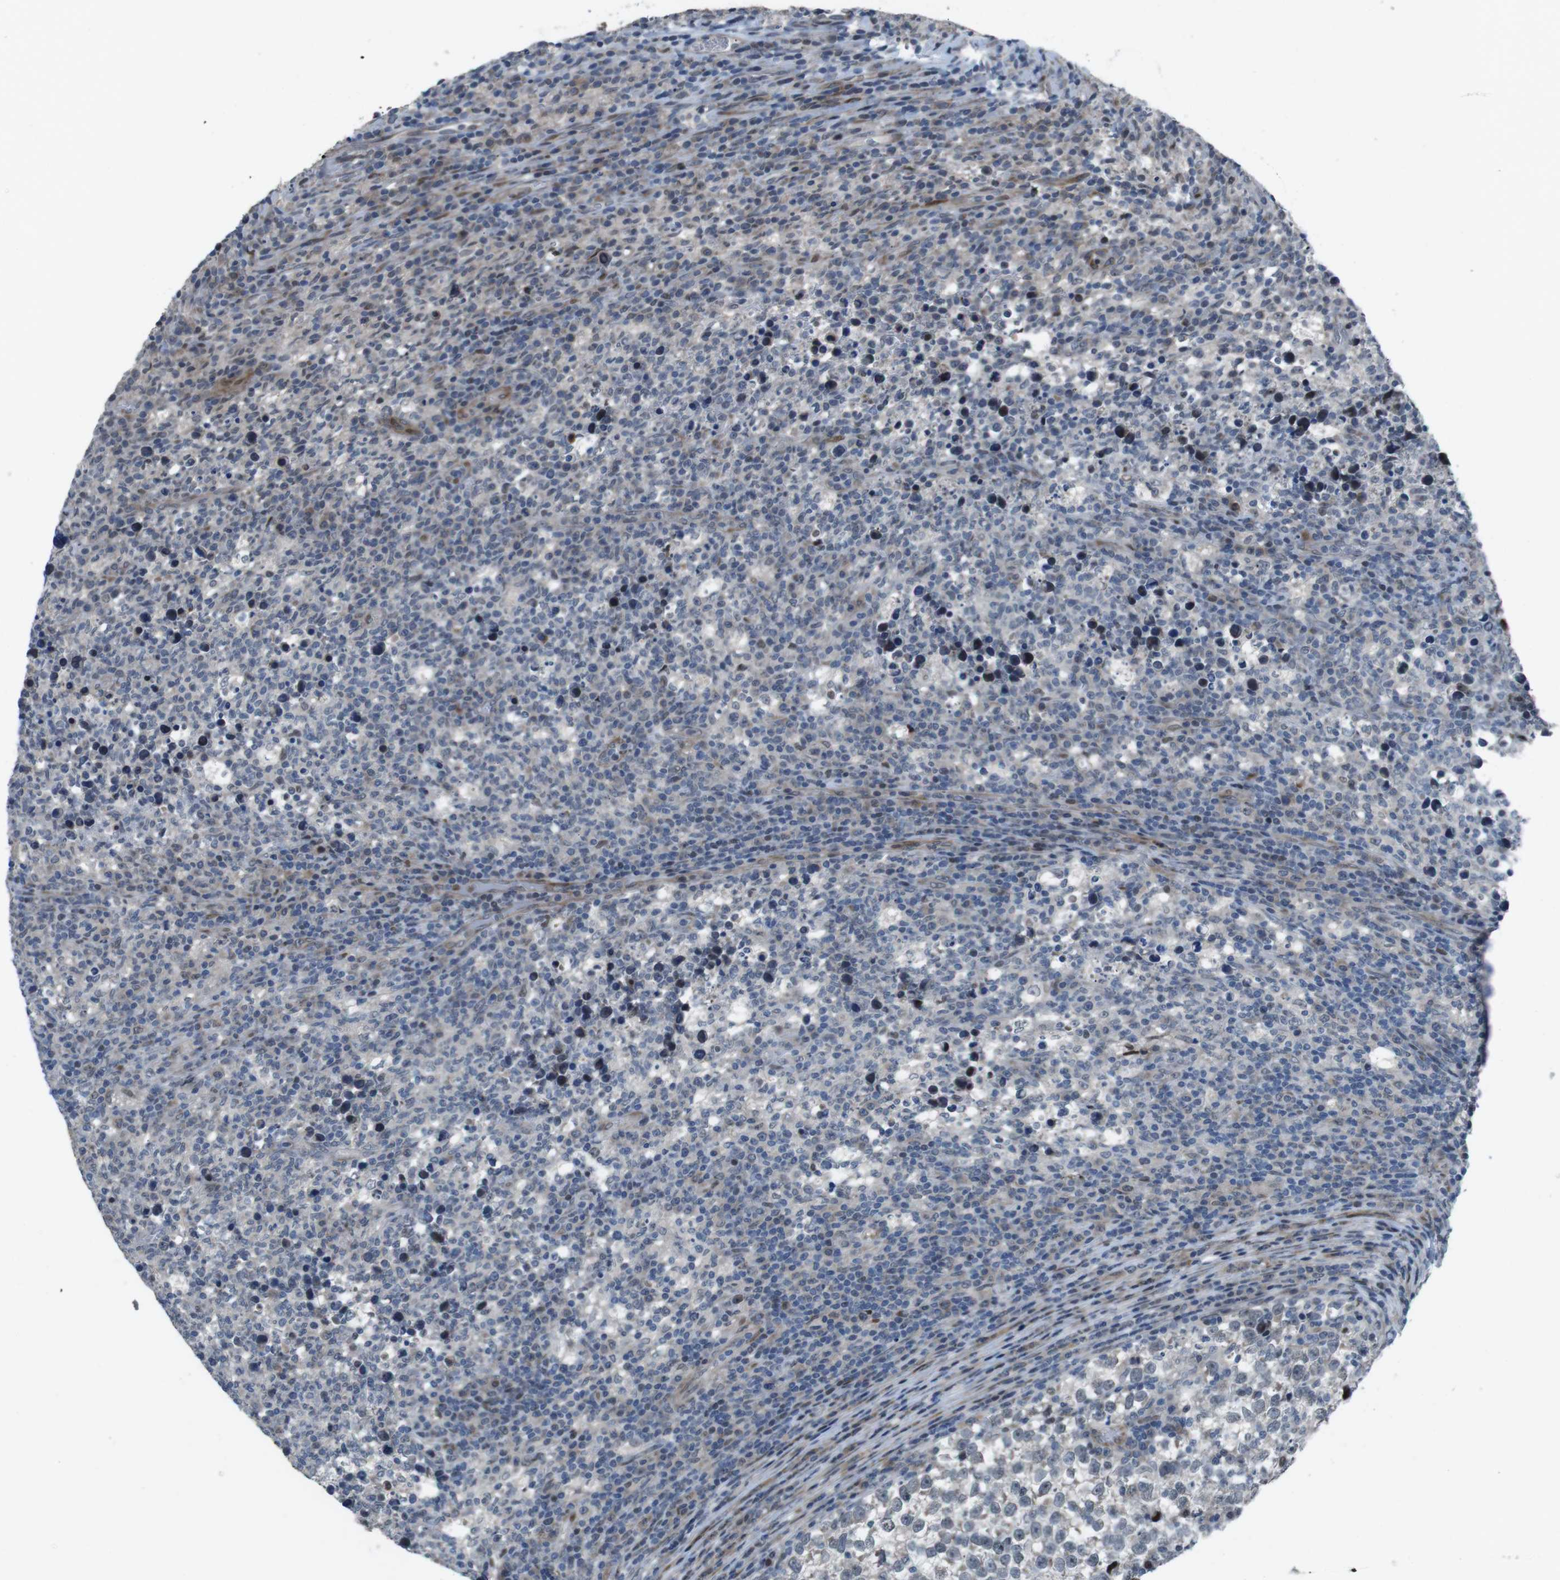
{"staining": {"intensity": "weak", "quantity": "<25%", "location": "nuclear"}, "tissue": "testis cancer", "cell_type": "Tumor cells", "image_type": "cancer", "snomed": [{"axis": "morphology", "description": "Normal tissue, NOS"}, {"axis": "morphology", "description": "Seminoma, NOS"}, {"axis": "topography", "description": "Testis"}], "caption": "Protein analysis of testis cancer (seminoma) shows no significant staining in tumor cells.", "gene": "PBRM1", "patient": {"sex": "male", "age": 43}}